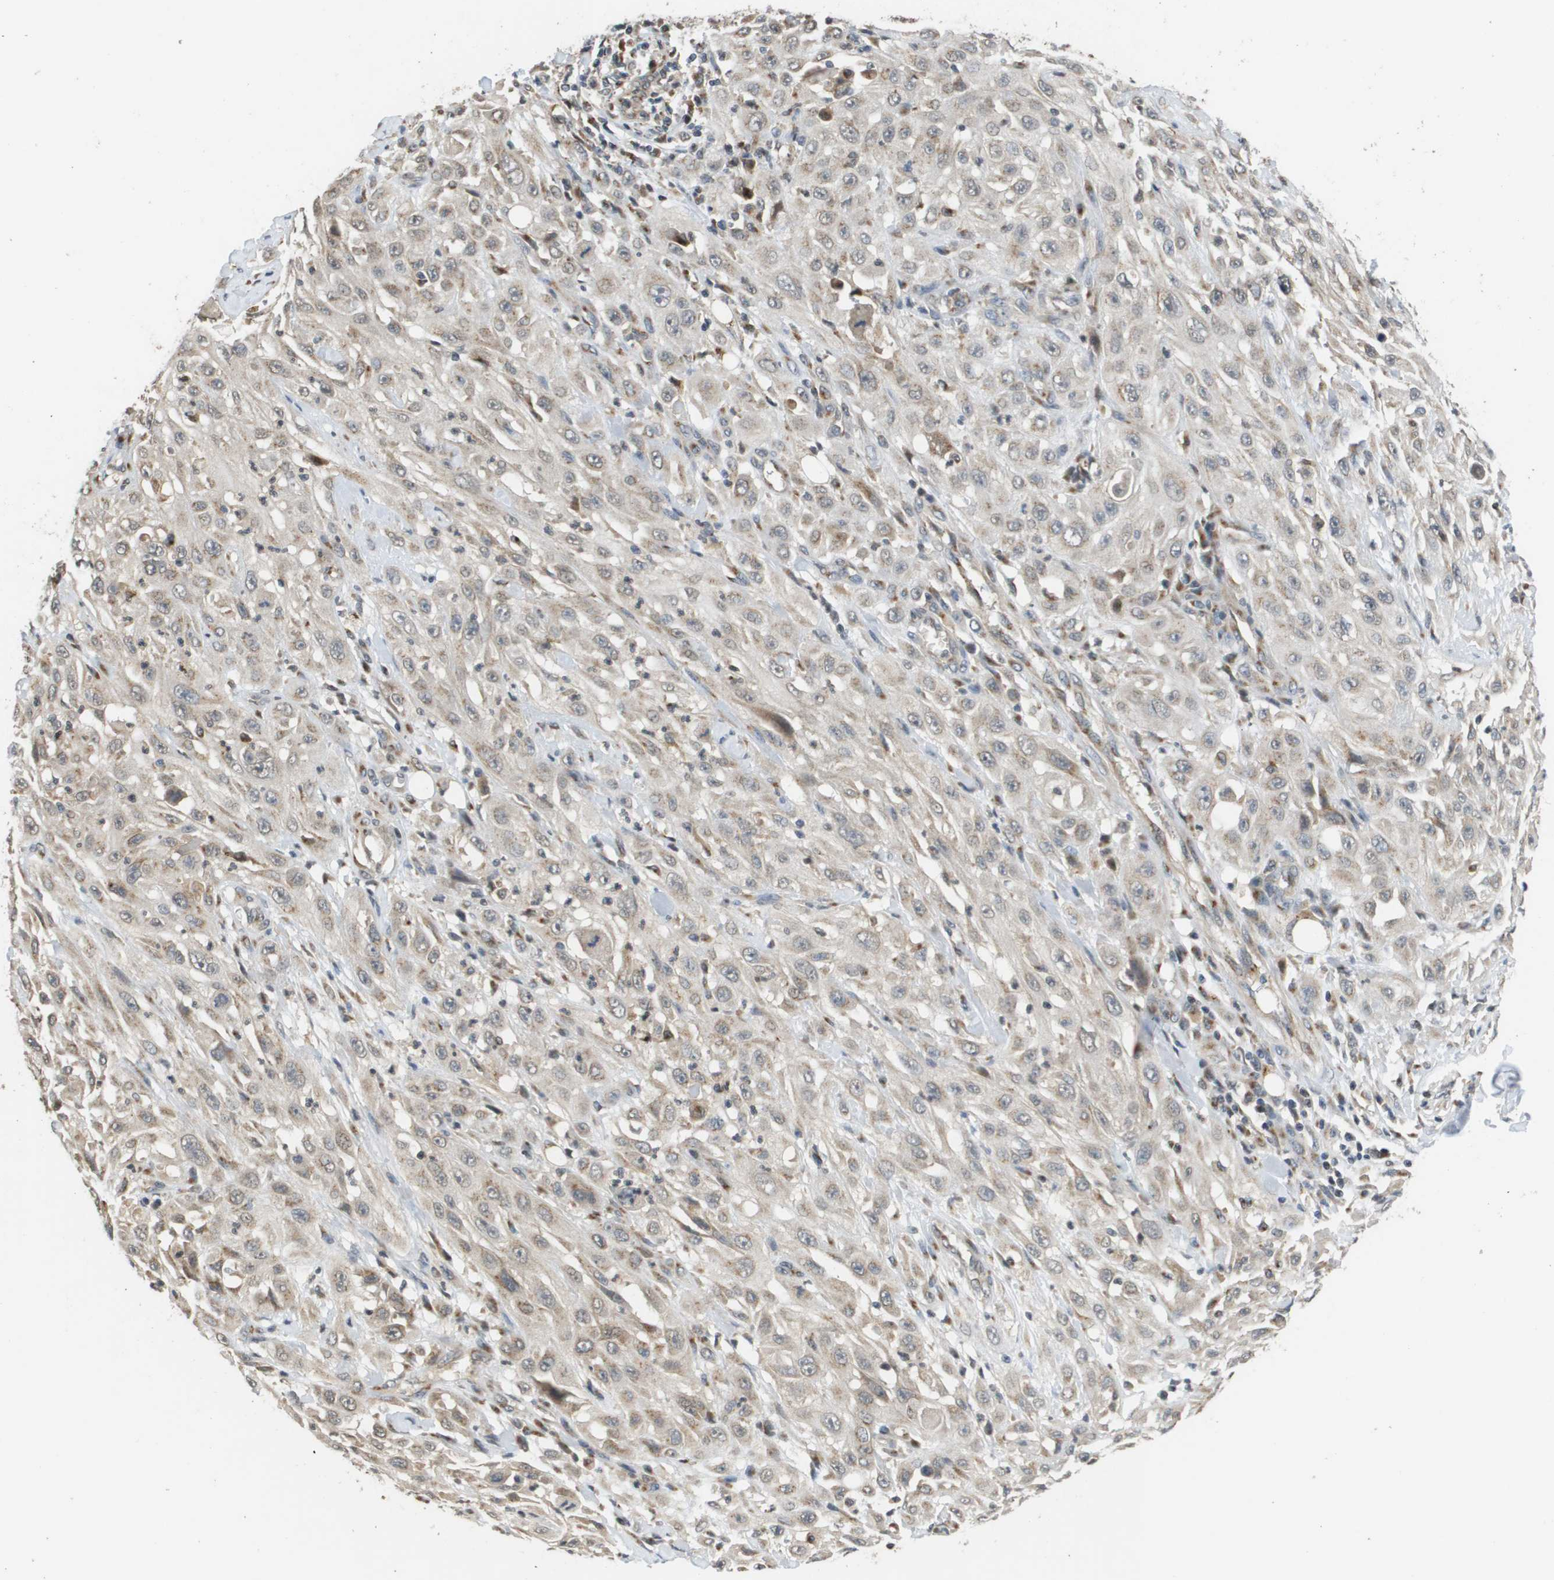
{"staining": {"intensity": "weak", "quantity": "25%-75%", "location": "cytoplasmic/membranous"}, "tissue": "skin cancer", "cell_type": "Tumor cells", "image_type": "cancer", "snomed": [{"axis": "morphology", "description": "Squamous cell carcinoma, NOS"}, {"axis": "morphology", "description": "Squamous cell carcinoma, metastatic, NOS"}, {"axis": "topography", "description": "Skin"}, {"axis": "topography", "description": "Lymph node"}], "caption": "Protein staining of skin cancer tissue displays weak cytoplasmic/membranous staining in approximately 25%-75% of tumor cells.", "gene": "PCK1", "patient": {"sex": "male", "age": 75}}